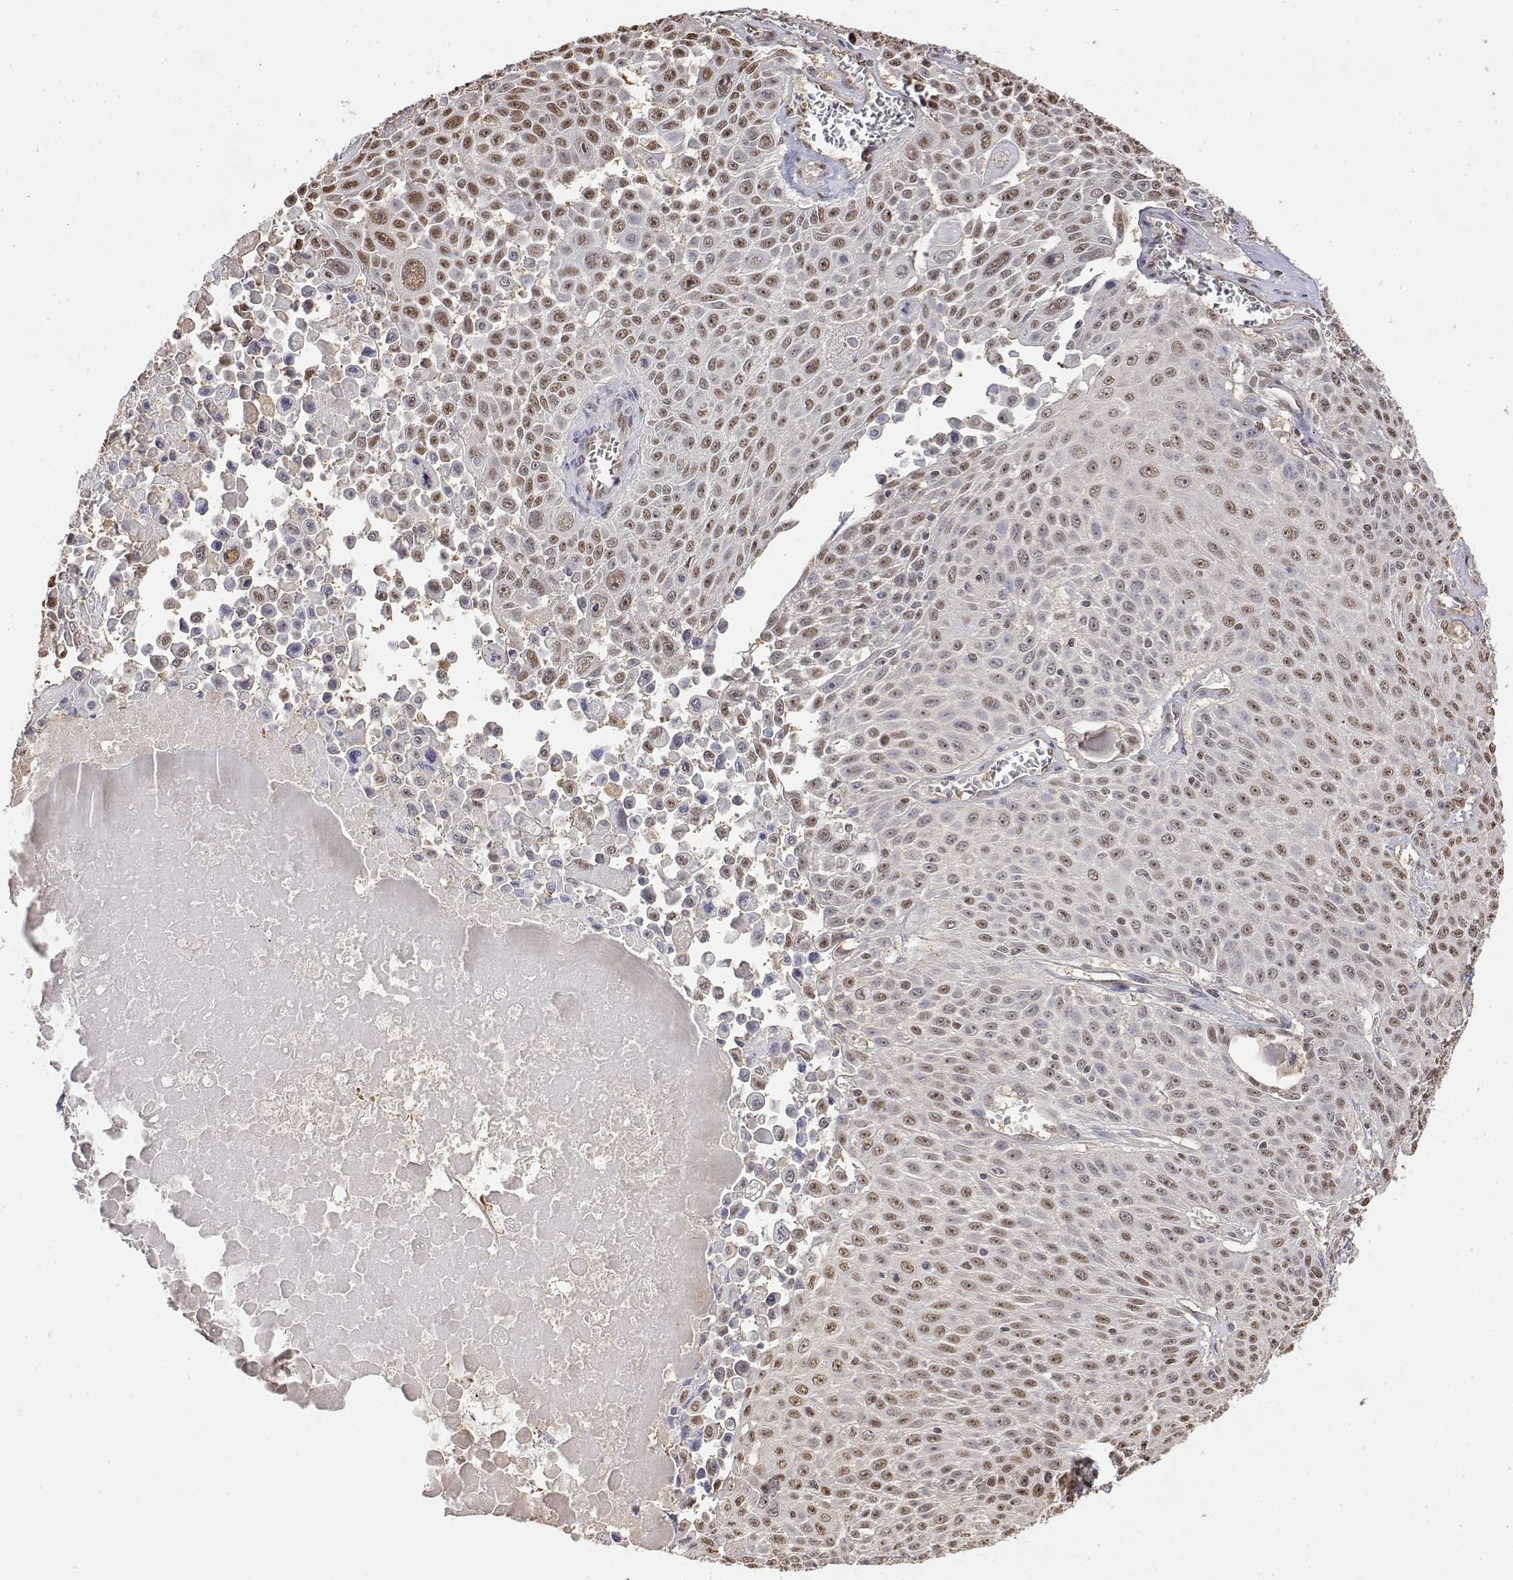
{"staining": {"intensity": "moderate", "quantity": ">75%", "location": "nuclear"}, "tissue": "lung cancer", "cell_type": "Tumor cells", "image_type": "cancer", "snomed": [{"axis": "morphology", "description": "Squamous cell carcinoma, NOS"}, {"axis": "morphology", "description": "Squamous cell carcinoma, metastatic, NOS"}, {"axis": "topography", "description": "Lymph node"}, {"axis": "topography", "description": "Lung"}], "caption": "The micrograph demonstrates immunohistochemical staining of lung cancer (squamous cell carcinoma). There is moderate nuclear expression is appreciated in approximately >75% of tumor cells.", "gene": "TPI1", "patient": {"sex": "female", "age": 62}}